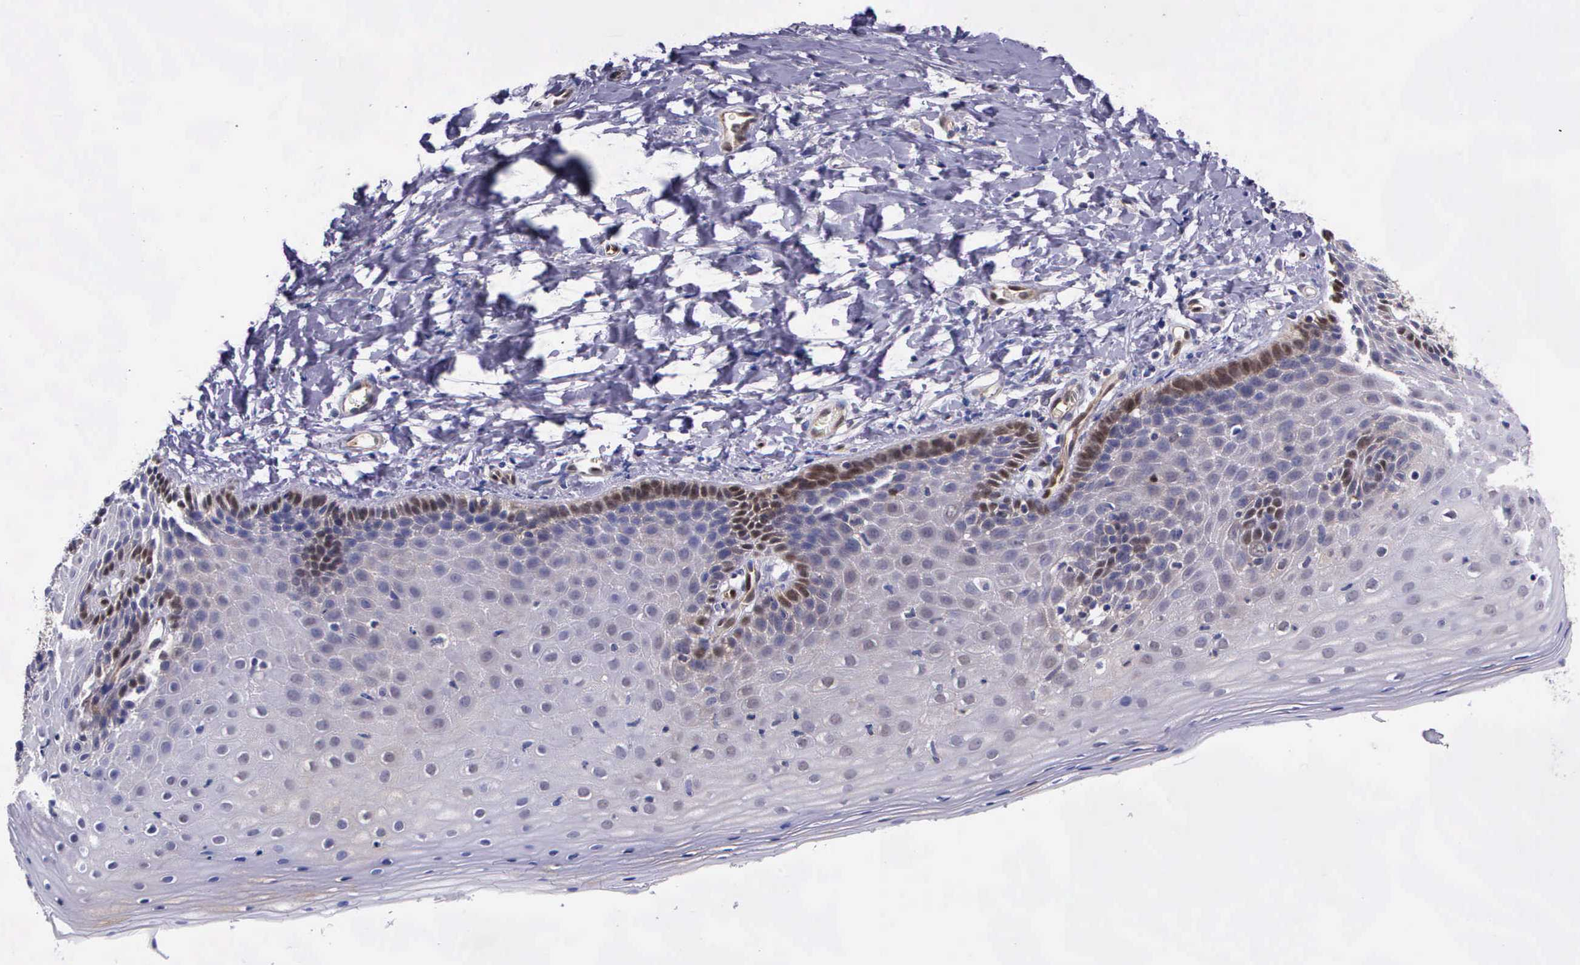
{"staining": {"intensity": "moderate", "quantity": "<25%", "location": "cytoplasmic/membranous"}, "tissue": "cervix", "cell_type": "Glandular cells", "image_type": "normal", "snomed": [{"axis": "morphology", "description": "Normal tissue, NOS"}, {"axis": "topography", "description": "Cervix"}], "caption": "Approximately <25% of glandular cells in benign human cervix exhibit moderate cytoplasmic/membranous protein expression as visualized by brown immunohistochemical staining.", "gene": "GMPR2", "patient": {"sex": "female", "age": 53}}